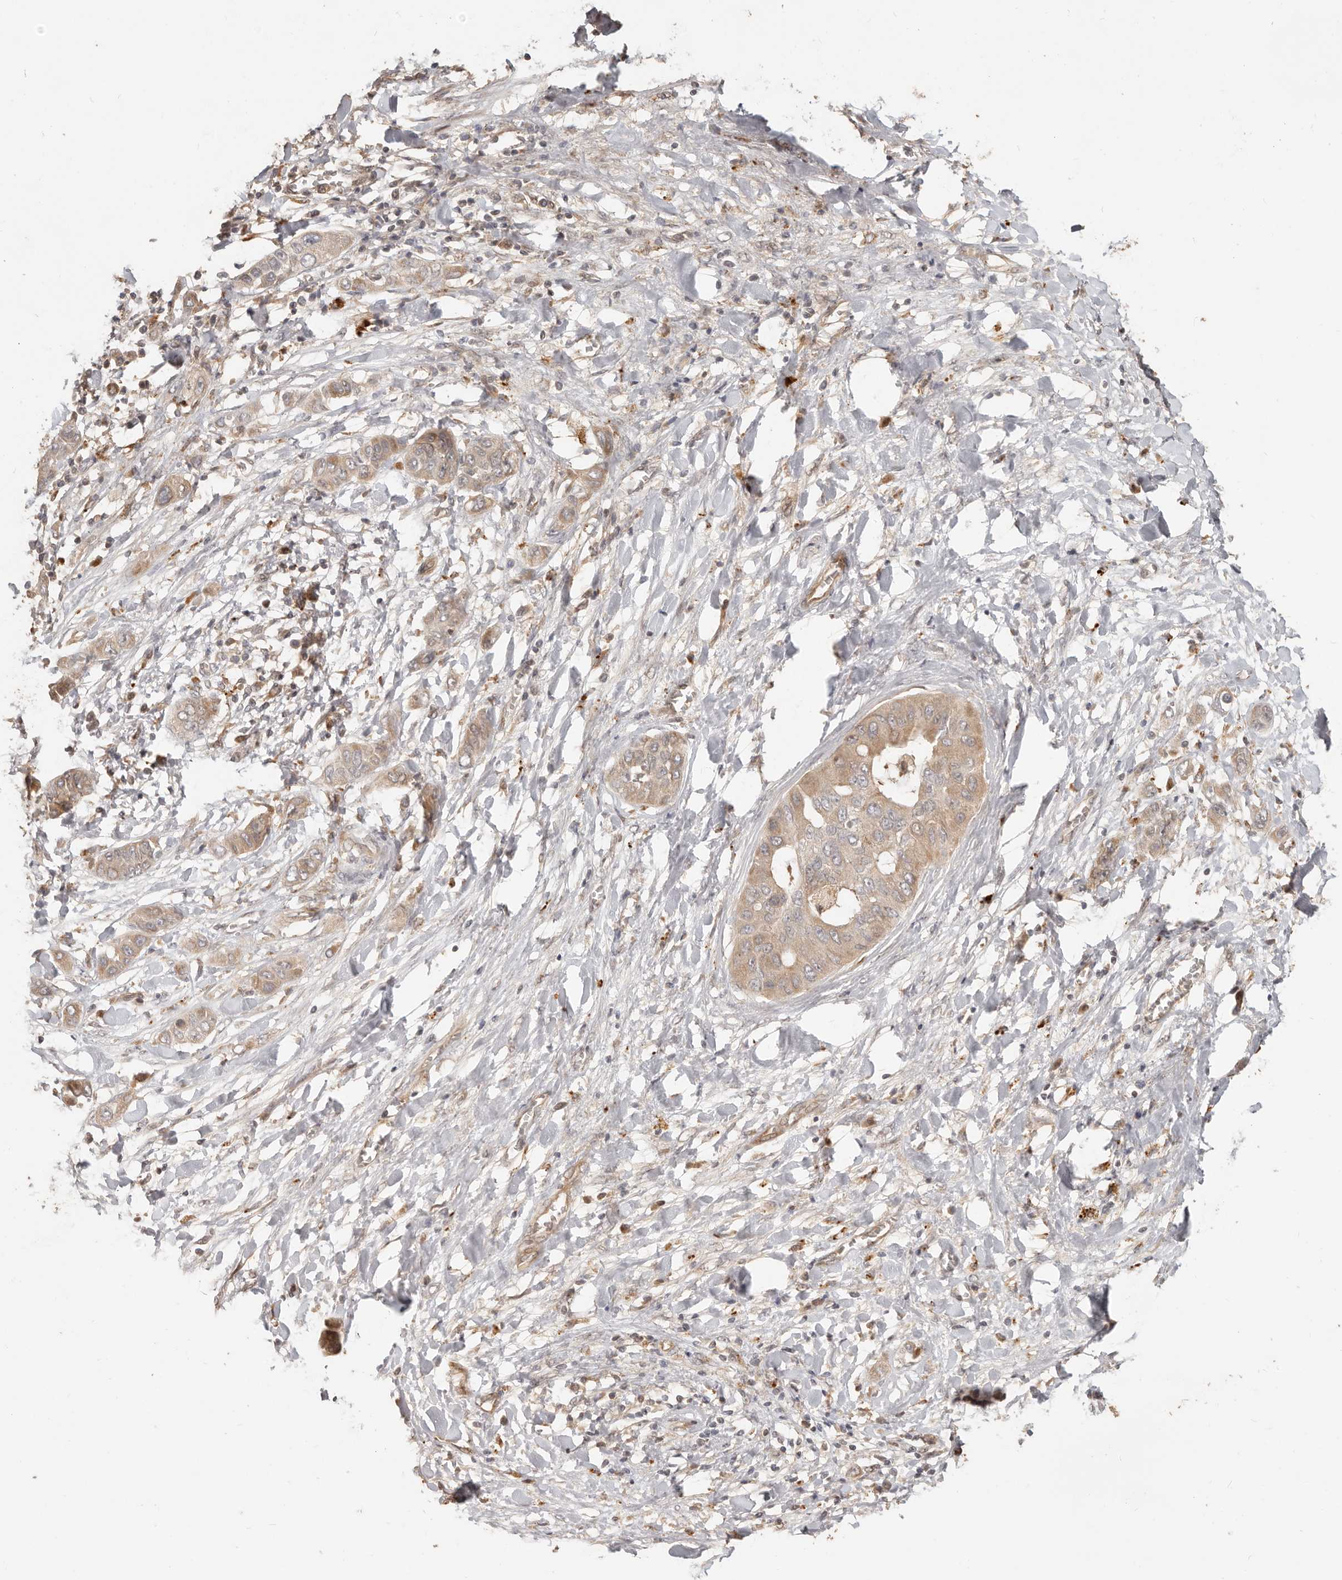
{"staining": {"intensity": "weak", "quantity": ">75%", "location": "cytoplasmic/membranous"}, "tissue": "liver cancer", "cell_type": "Tumor cells", "image_type": "cancer", "snomed": [{"axis": "morphology", "description": "Cholangiocarcinoma"}, {"axis": "topography", "description": "Liver"}], "caption": "An image of human liver cancer (cholangiocarcinoma) stained for a protein demonstrates weak cytoplasmic/membranous brown staining in tumor cells.", "gene": "MTFR2", "patient": {"sex": "female", "age": 52}}